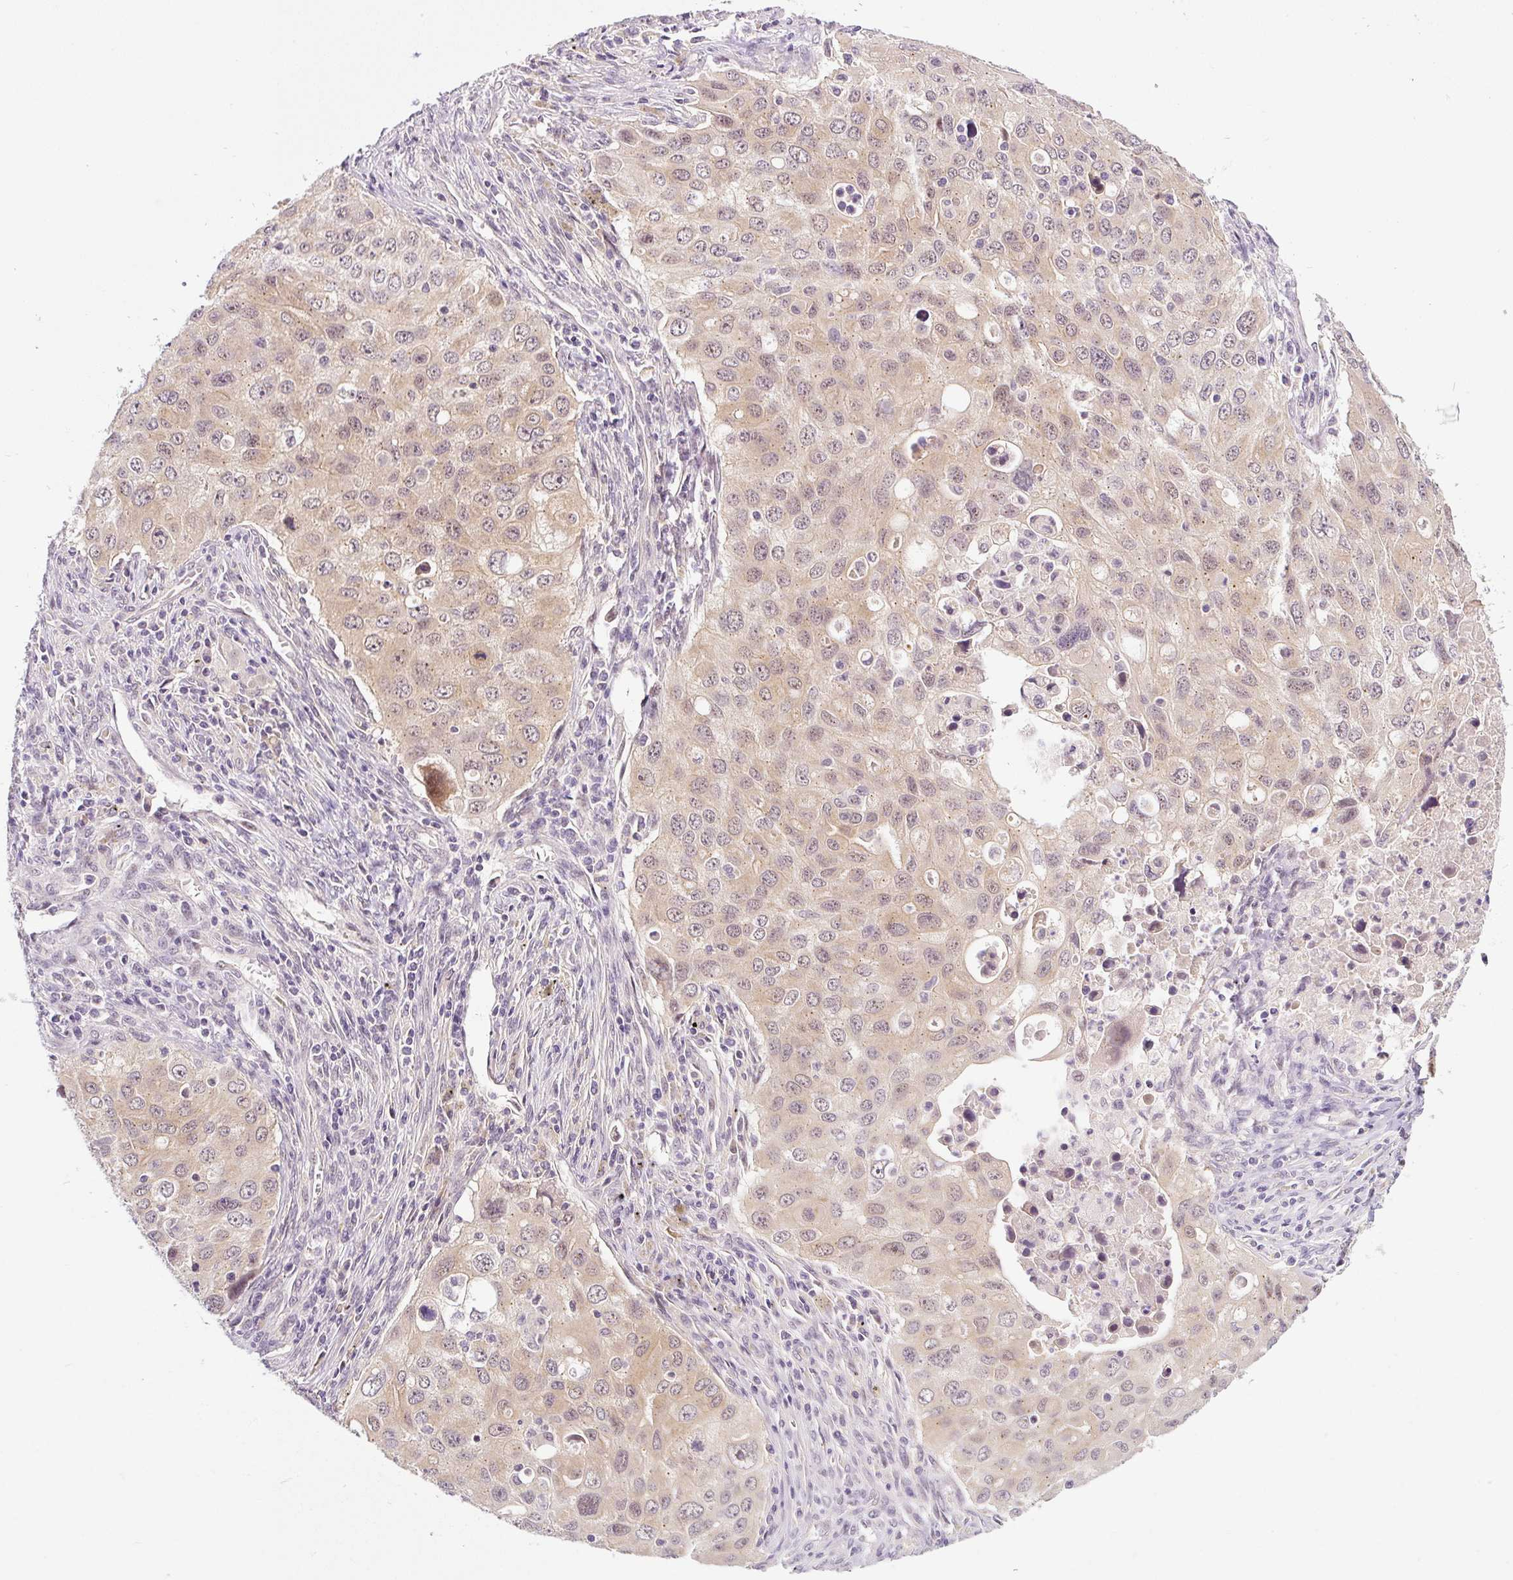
{"staining": {"intensity": "weak", "quantity": ">75%", "location": "cytoplasmic/membranous"}, "tissue": "lung cancer", "cell_type": "Tumor cells", "image_type": "cancer", "snomed": [{"axis": "morphology", "description": "Adenocarcinoma, NOS"}, {"axis": "morphology", "description": "Adenocarcinoma, metastatic, NOS"}, {"axis": "topography", "description": "Lymph node"}, {"axis": "topography", "description": "Lung"}], "caption": "Adenocarcinoma (lung) stained with a brown dye shows weak cytoplasmic/membranous positive positivity in about >75% of tumor cells.", "gene": "PRKAA2", "patient": {"sex": "female", "age": 42}}